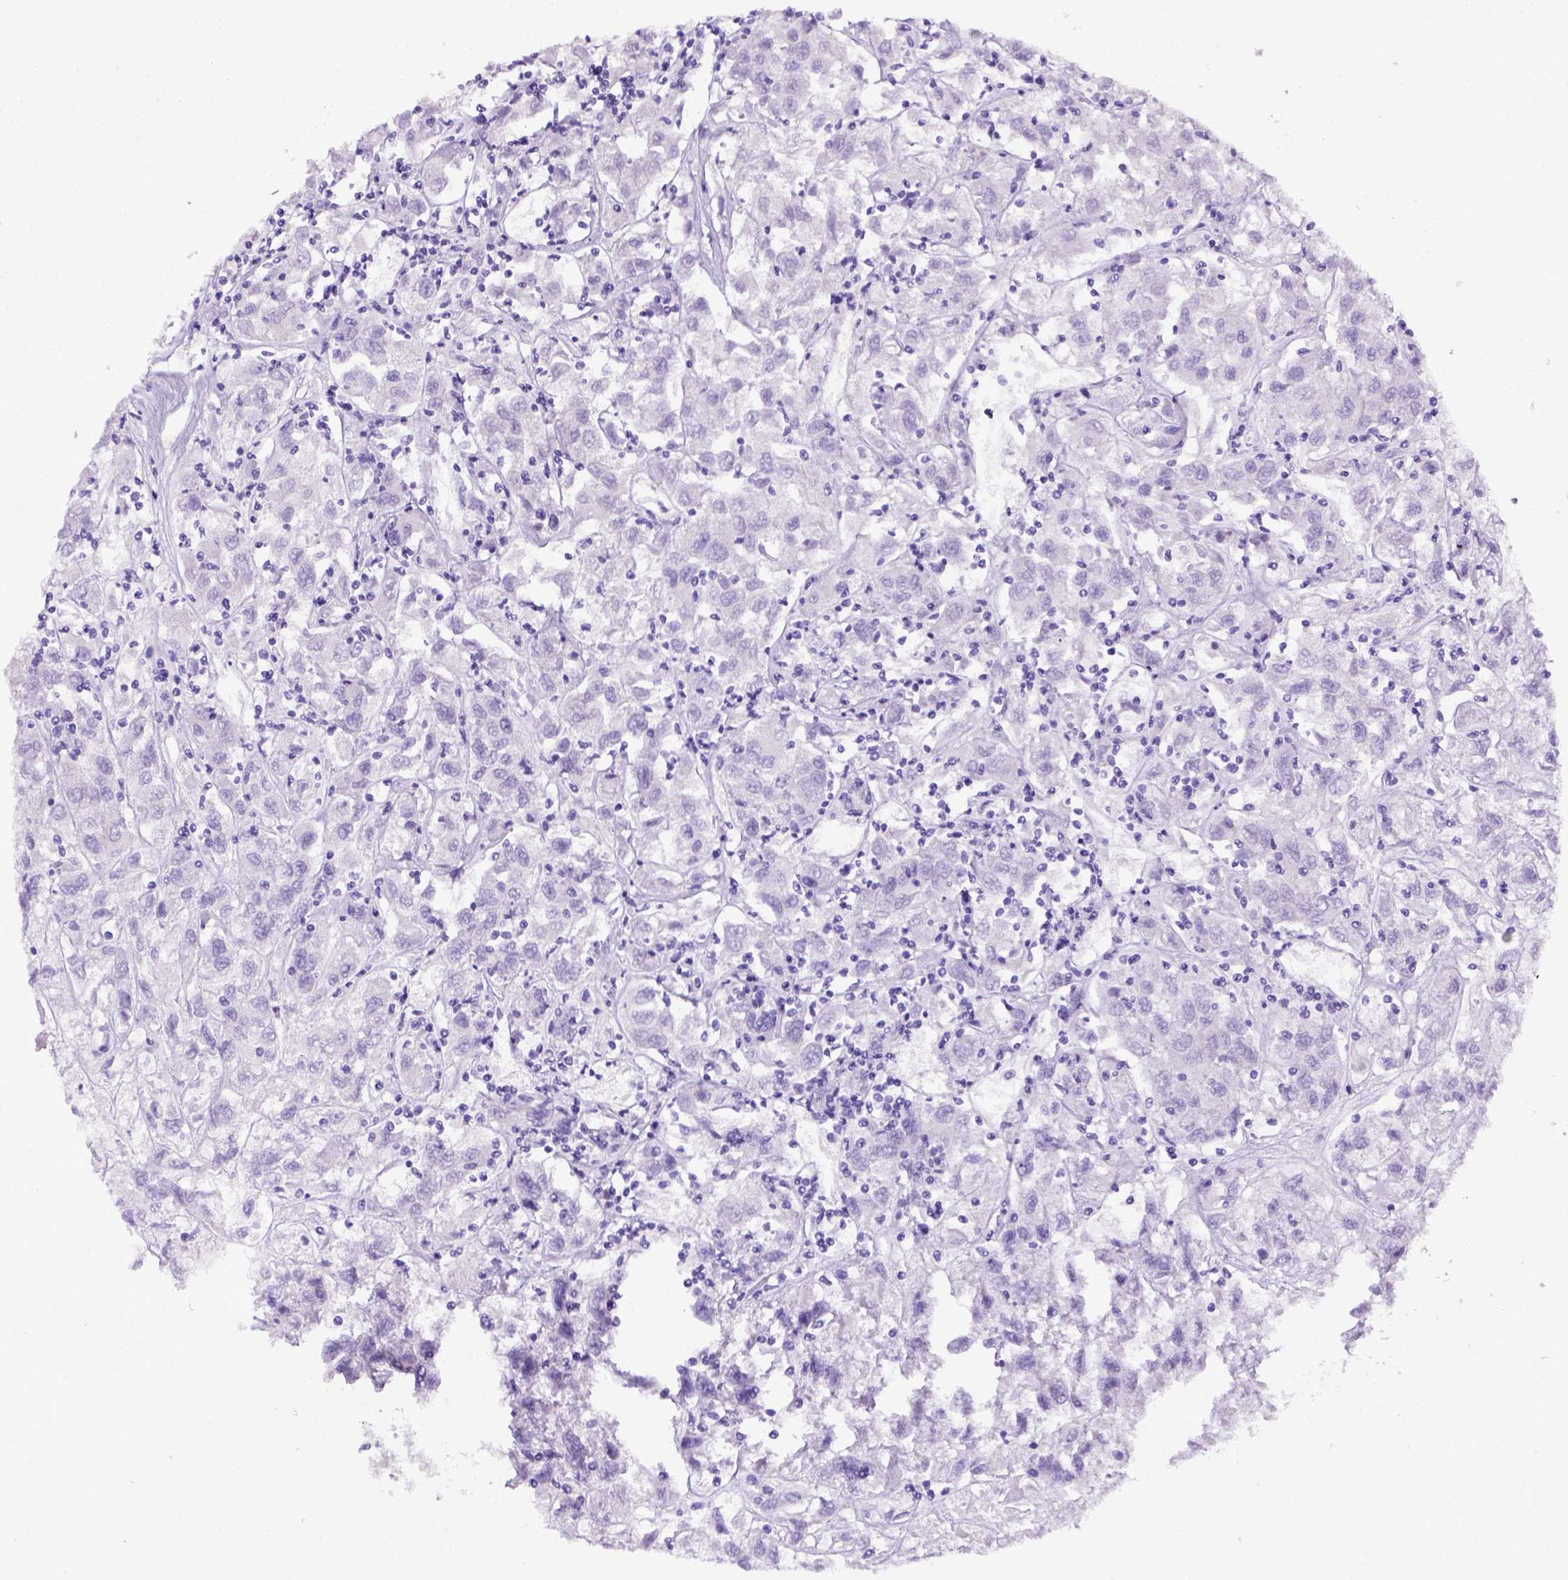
{"staining": {"intensity": "negative", "quantity": "none", "location": "none"}, "tissue": "renal cancer", "cell_type": "Tumor cells", "image_type": "cancer", "snomed": [{"axis": "morphology", "description": "Adenocarcinoma, NOS"}, {"axis": "topography", "description": "Kidney"}], "caption": "Tumor cells are negative for protein expression in human renal cancer (adenocarcinoma). (DAB (3,3'-diaminobenzidine) immunohistochemistry (IHC), high magnification).", "gene": "ITIH4", "patient": {"sex": "female", "age": 76}}